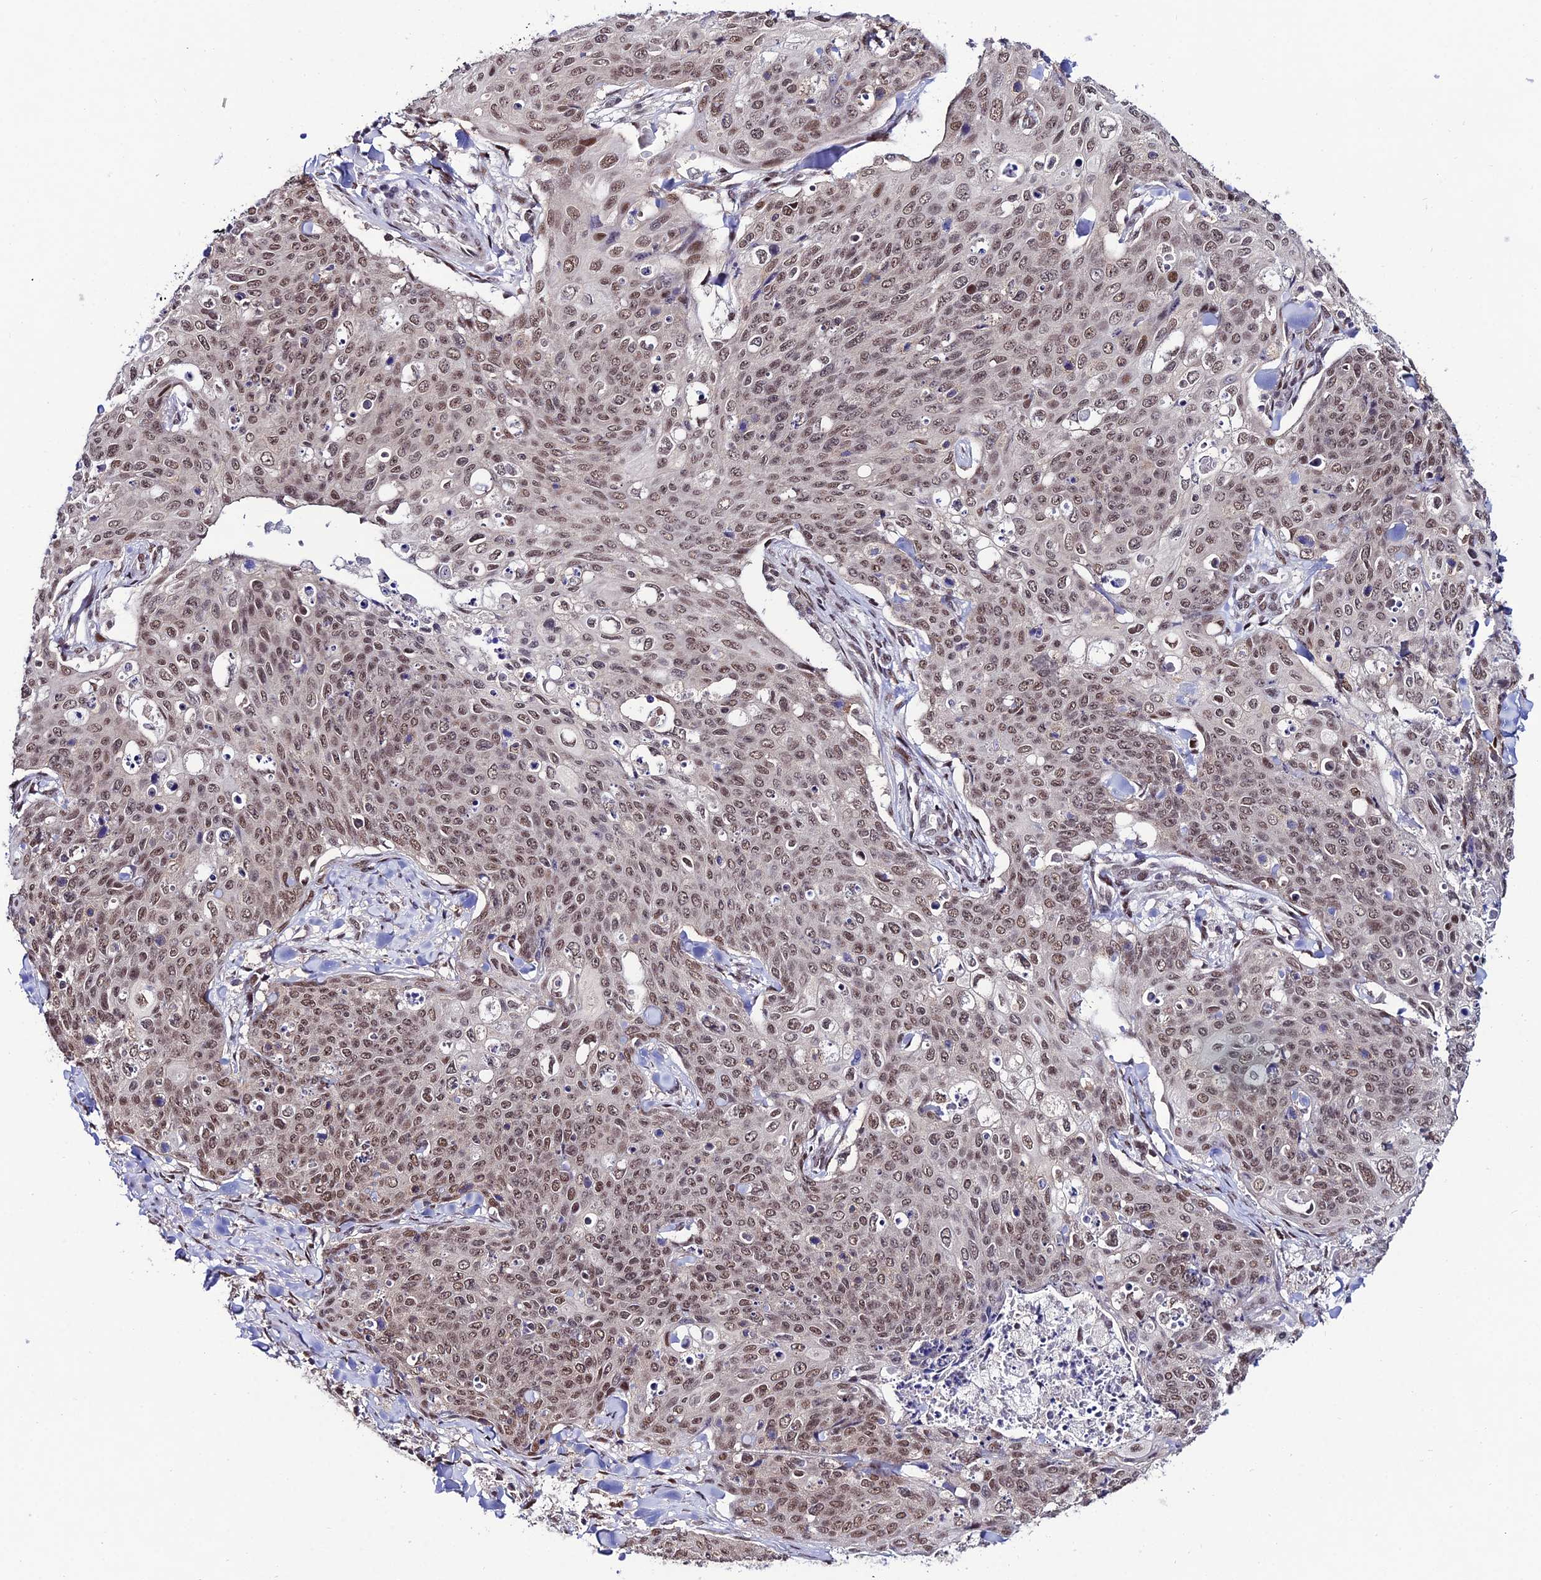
{"staining": {"intensity": "moderate", "quantity": ">75%", "location": "nuclear"}, "tissue": "skin cancer", "cell_type": "Tumor cells", "image_type": "cancer", "snomed": [{"axis": "morphology", "description": "Squamous cell carcinoma, NOS"}, {"axis": "topography", "description": "Skin"}, {"axis": "topography", "description": "Vulva"}], "caption": "Skin cancer stained for a protein (brown) demonstrates moderate nuclear positive expression in approximately >75% of tumor cells.", "gene": "SYT15", "patient": {"sex": "female", "age": 85}}